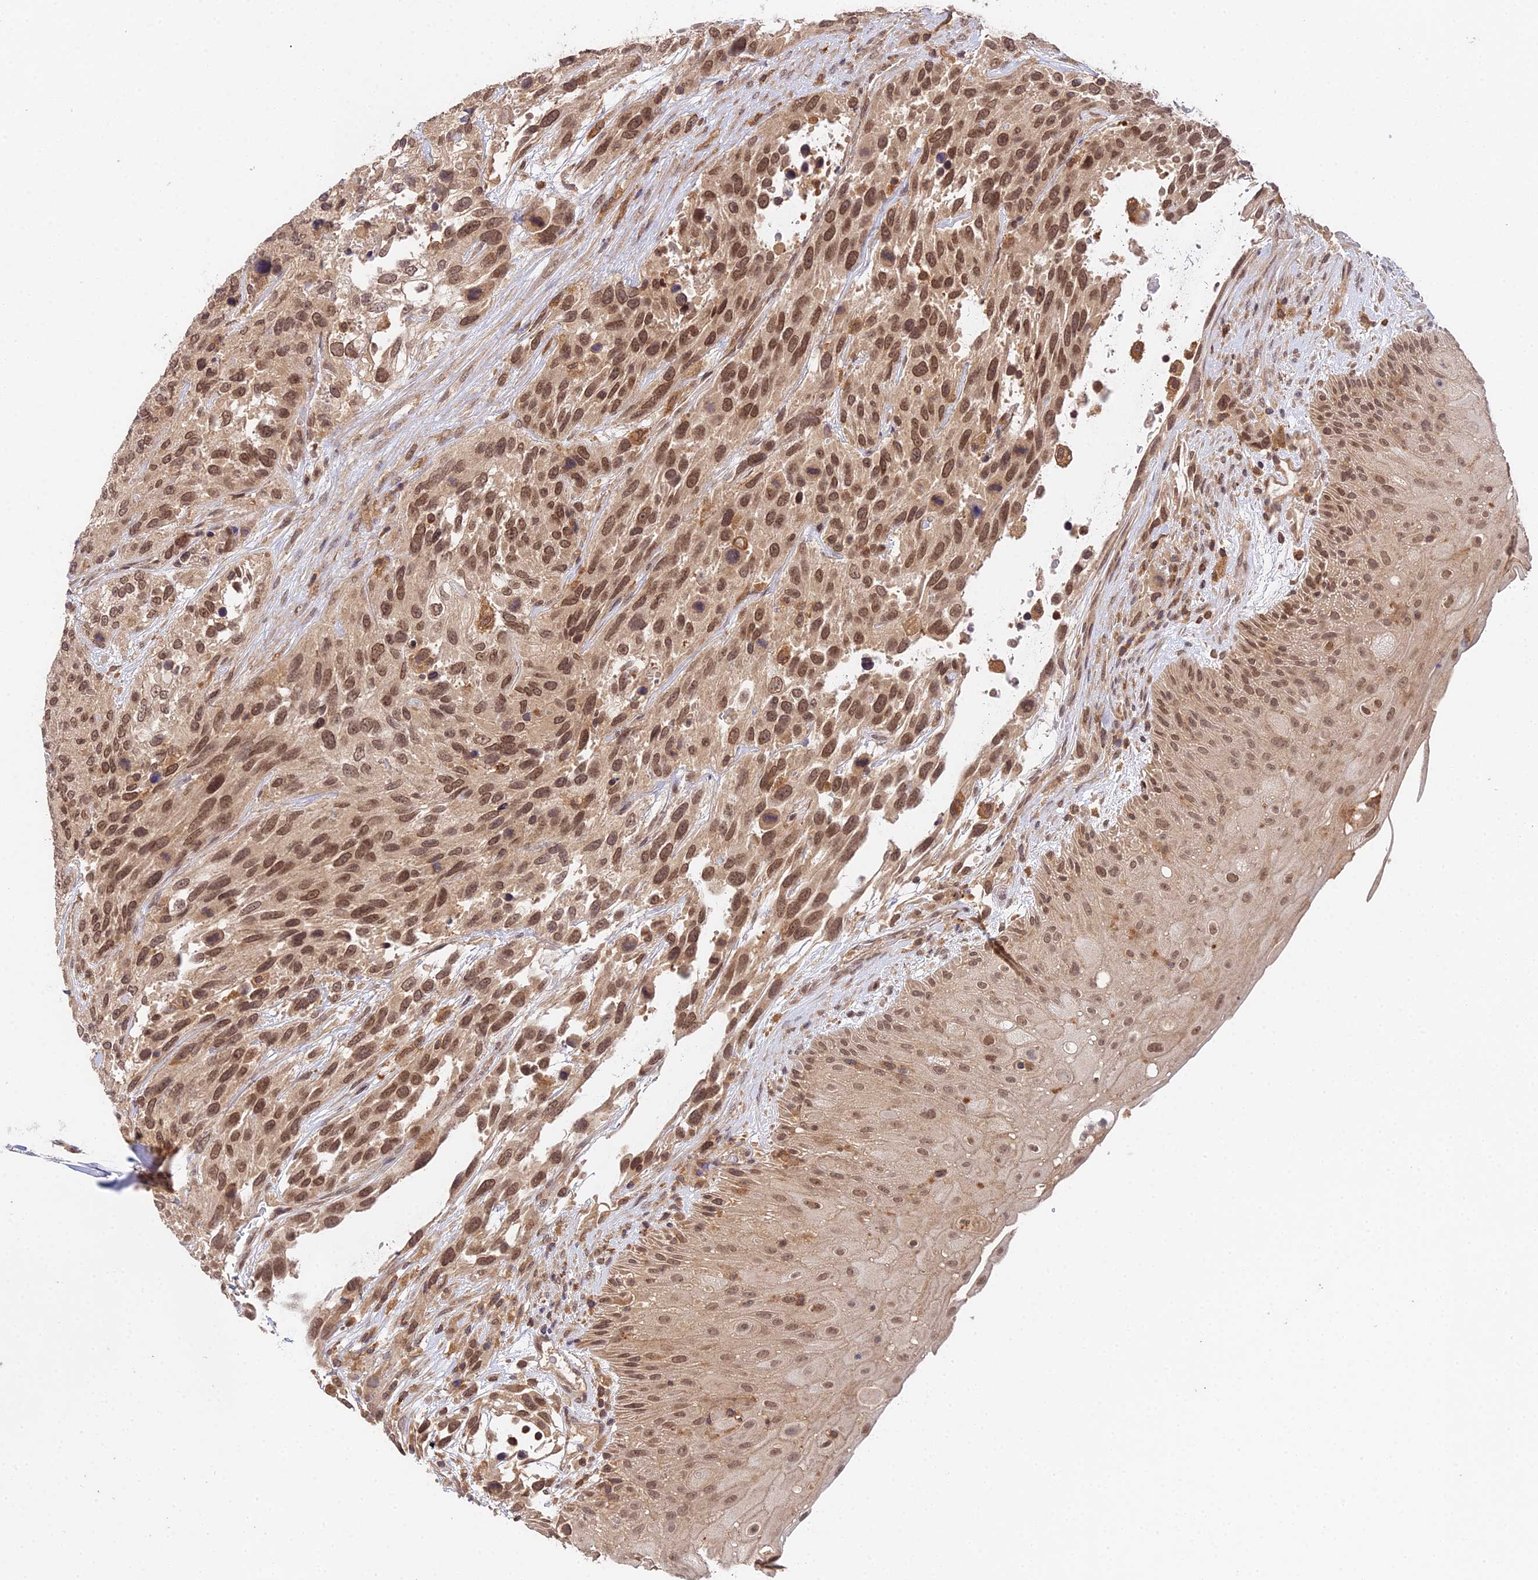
{"staining": {"intensity": "moderate", "quantity": ">75%", "location": "nuclear"}, "tissue": "urothelial cancer", "cell_type": "Tumor cells", "image_type": "cancer", "snomed": [{"axis": "morphology", "description": "Urothelial carcinoma, High grade"}, {"axis": "topography", "description": "Urinary bladder"}], "caption": "Protein staining of high-grade urothelial carcinoma tissue shows moderate nuclear expression in about >75% of tumor cells.", "gene": "TPRX1", "patient": {"sex": "female", "age": 70}}